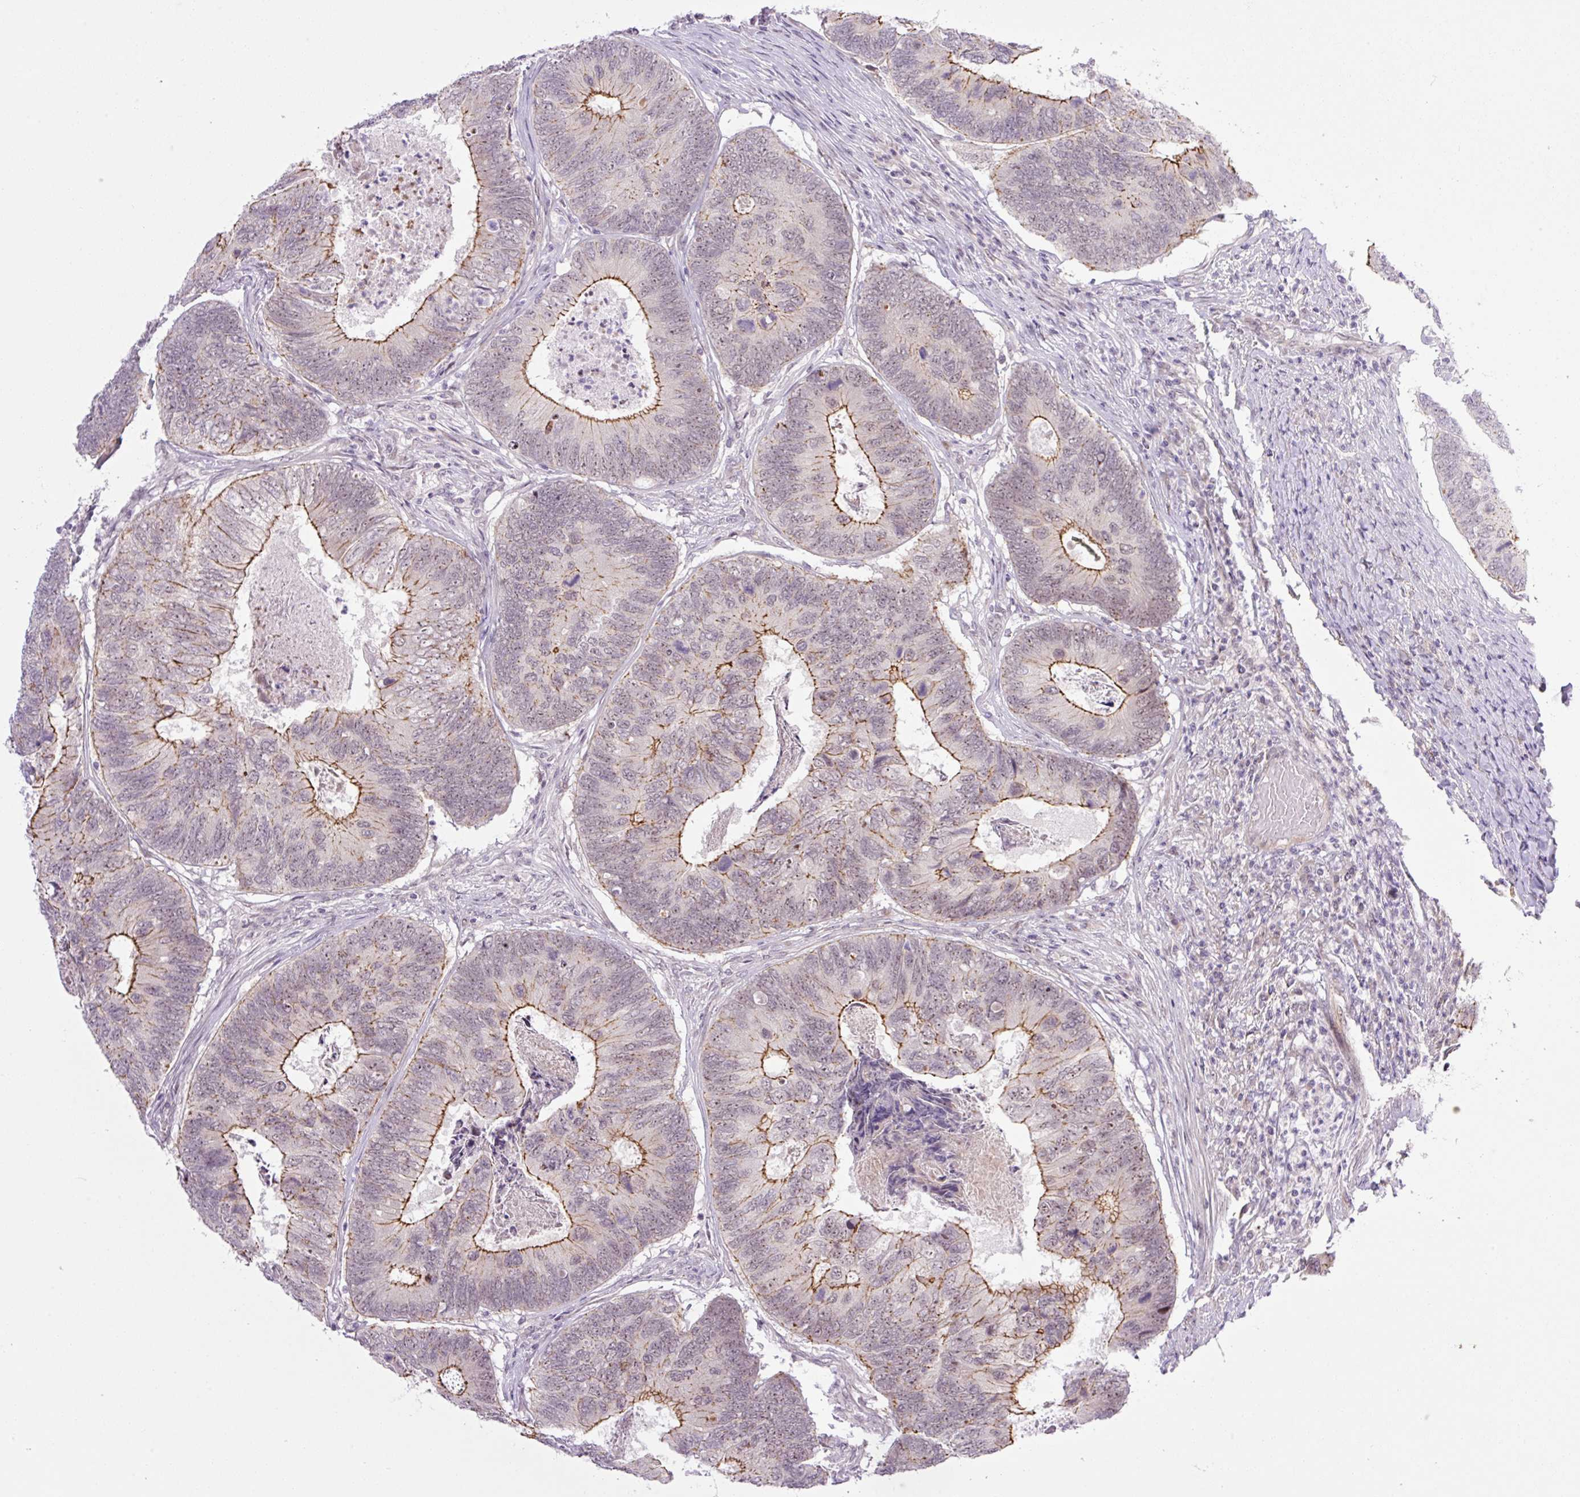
{"staining": {"intensity": "moderate", "quantity": ">75%", "location": "cytoplasmic/membranous"}, "tissue": "colorectal cancer", "cell_type": "Tumor cells", "image_type": "cancer", "snomed": [{"axis": "morphology", "description": "Adenocarcinoma, NOS"}, {"axis": "topography", "description": "Colon"}], "caption": "A brown stain labels moderate cytoplasmic/membranous expression of a protein in human colorectal cancer tumor cells.", "gene": "ICE1", "patient": {"sex": "female", "age": 67}}